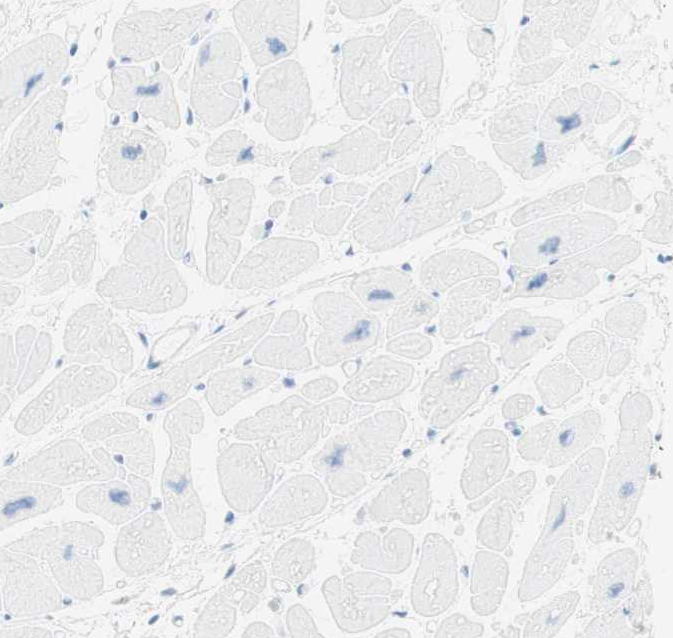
{"staining": {"intensity": "negative", "quantity": "none", "location": "none"}, "tissue": "heart muscle", "cell_type": "Cardiomyocytes", "image_type": "normal", "snomed": [{"axis": "morphology", "description": "Normal tissue, NOS"}, {"axis": "topography", "description": "Heart"}], "caption": "DAB (3,3'-diaminobenzidine) immunohistochemical staining of unremarkable human heart muscle shows no significant expression in cardiomyocytes.", "gene": "TPO", "patient": {"sex": "female", "age": 54}}